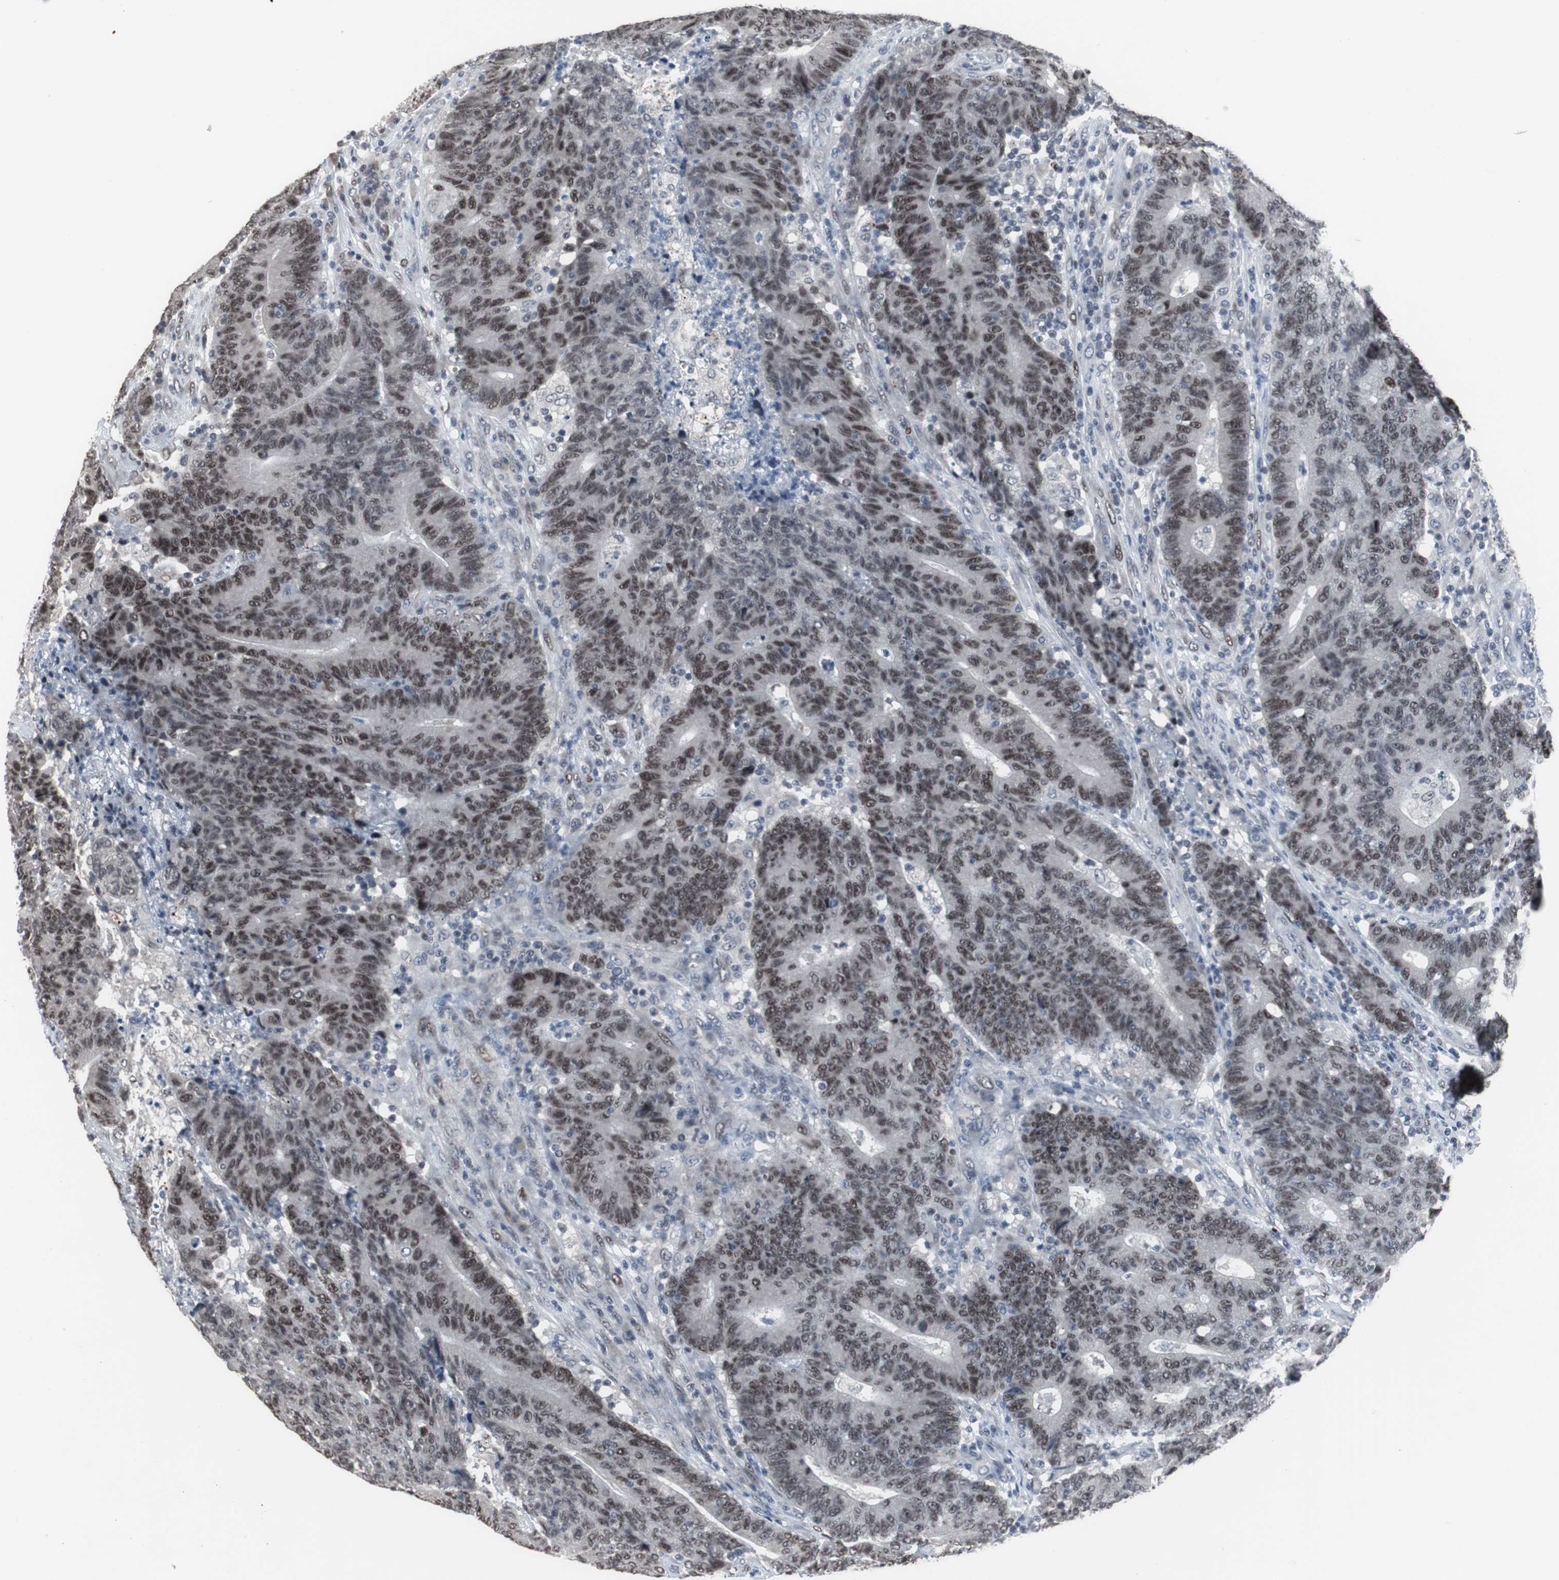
{"staining": {"intensity": "moderate", "quantity": ">75%", "location": "nuclear"}, "tissue": "colorectal cancer", "cell_type": "Tumor cells", "image_type": "cancer", "snomed": [{"axis": "morphology", "description": "Normal tissue, NOS"}, {"axis": "morphology", "description": "Adenocarcinoma, NOS"}, {"axis": "topography", "description": "Colon"}], "caption": "Adenocarcinoma (colorectal) was stained to show a protein in brown. There is medium levels of moderate nuclear staining in about >75% of tumor cells. Using DAB (brown) and hematoxylin (blue) stains, captured at high magnification using brightfield microscopy.", "gene": "FOXP4", "patient": {"sex": "female", "age": 75}}